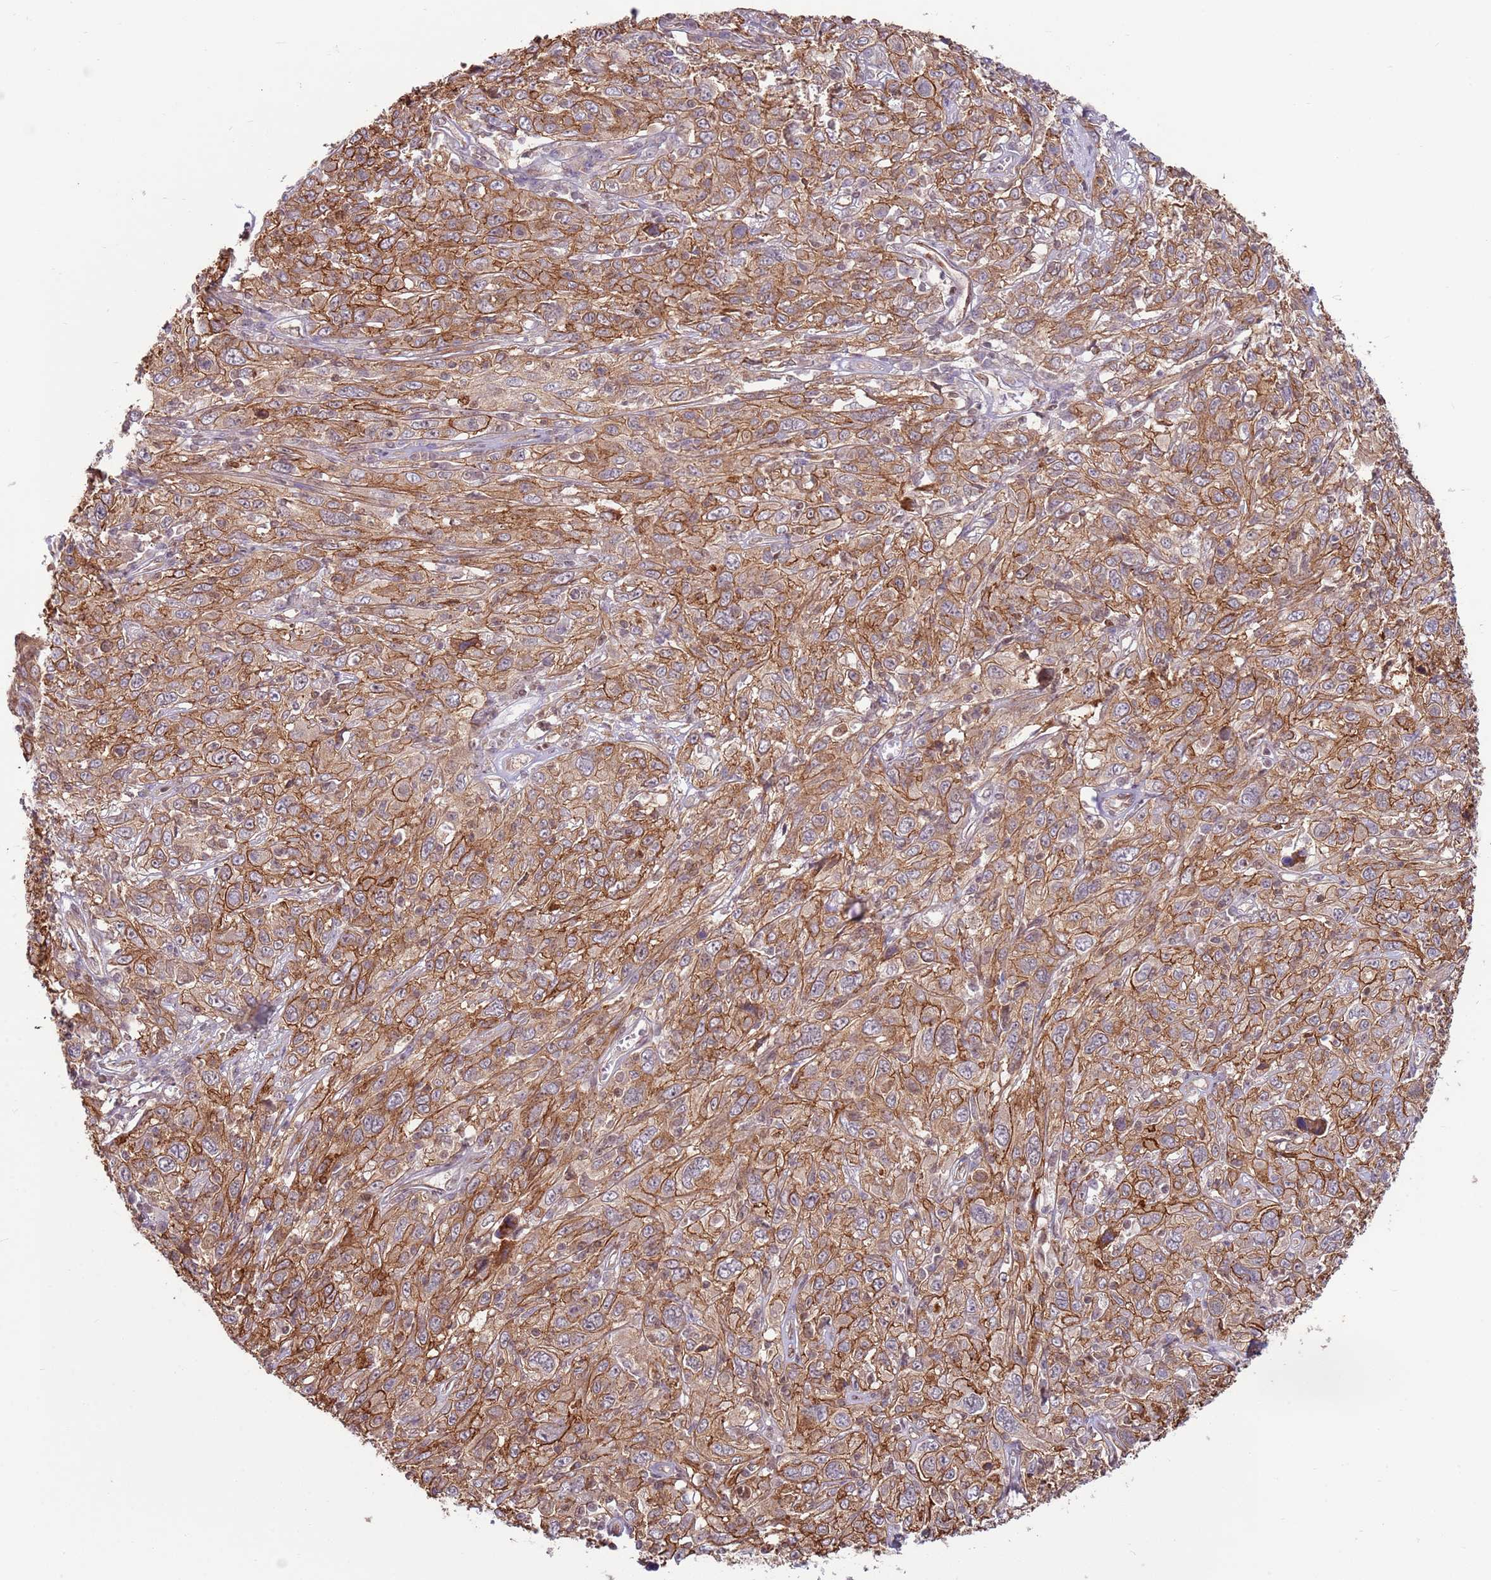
{"staining": {"intensity": "moderate", "quantity": ">75%", "location": "cytoplasmic/membranous"}, "tissue": "cervical cancer", "cell_type": "Tumor cells", "image_type": "cancer", "snomed": [{"axis": "morphology", "description": "Squamous cell carcinoma, NOS"}, {"axis": "topography", "description": "Cervix"}], "caption": "The image exhibits immunohistochemical staining of cervical cancer. There is moderate cytoplasmic/membranous staining is present in approximately >75% of tumor cells. The protein is shown in brown color, while the nuclei are stained blue.", "gene": "DCAF4", "patient": {"sex": "female", "age": 46}}